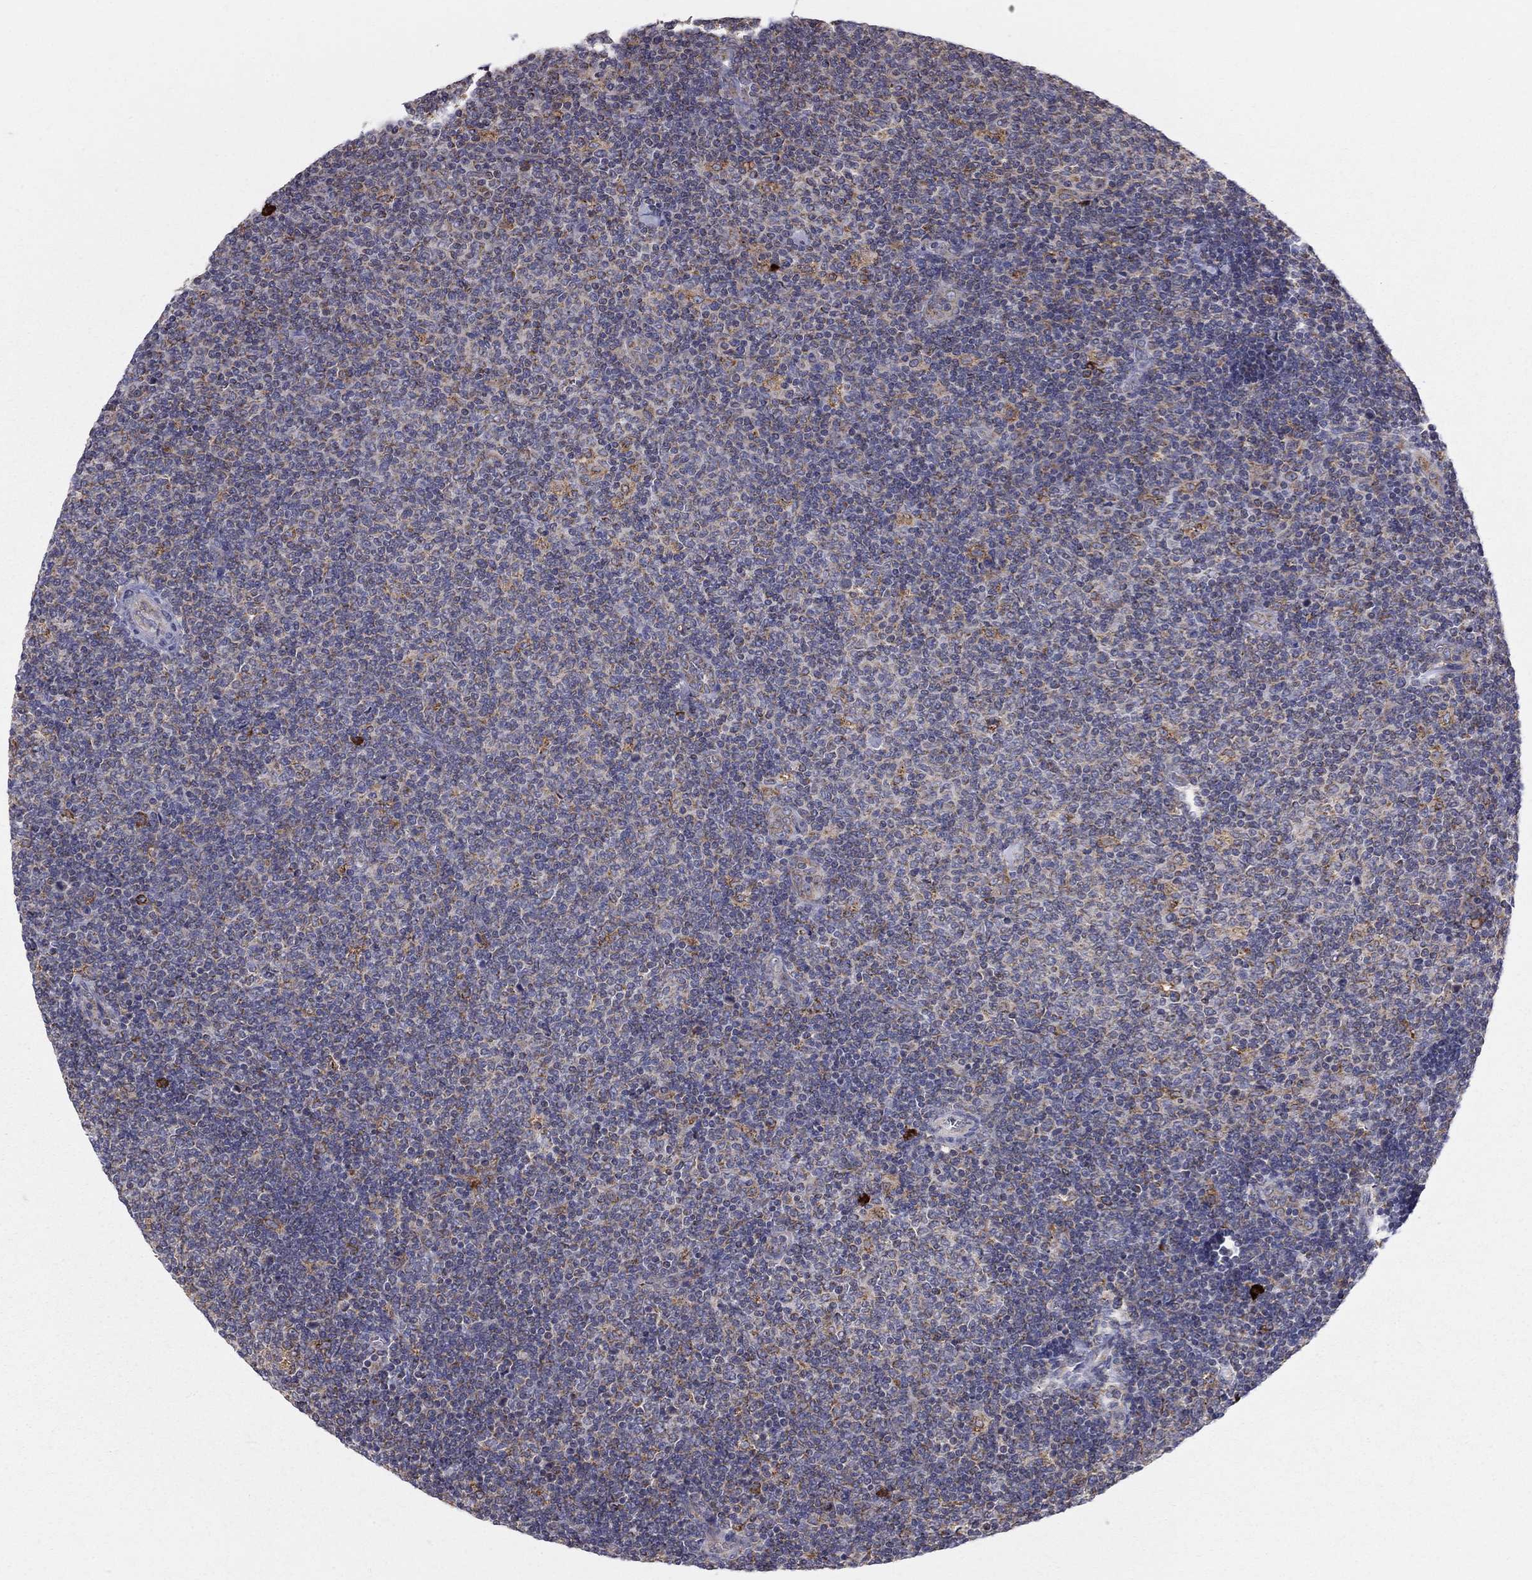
{"staining": {"intensity": "negative", "quantity": "none", "location": "none"}, "tissue": "lymphoma", "cell_type": "Tumor cells", "image_type": "cancer", "snomed": [{"axis": "morphology", "description": "Malignant lymphoma, non-Hodgkin's type, Low grade"}, {"axis": "topography", "description": "Lymph node"}], "caption": "Tumor cells show no significant protein expression in malignant lymphoma, non-Hodgkin's type (low-grade). The staining was performed using DAB to visualize the protein expression in brown, while the nuclei were stained in blue with hematoxylin (Magnification: 20x).", "gene": "PRDX4", "patient": {"sex": "male", "age": 52}}